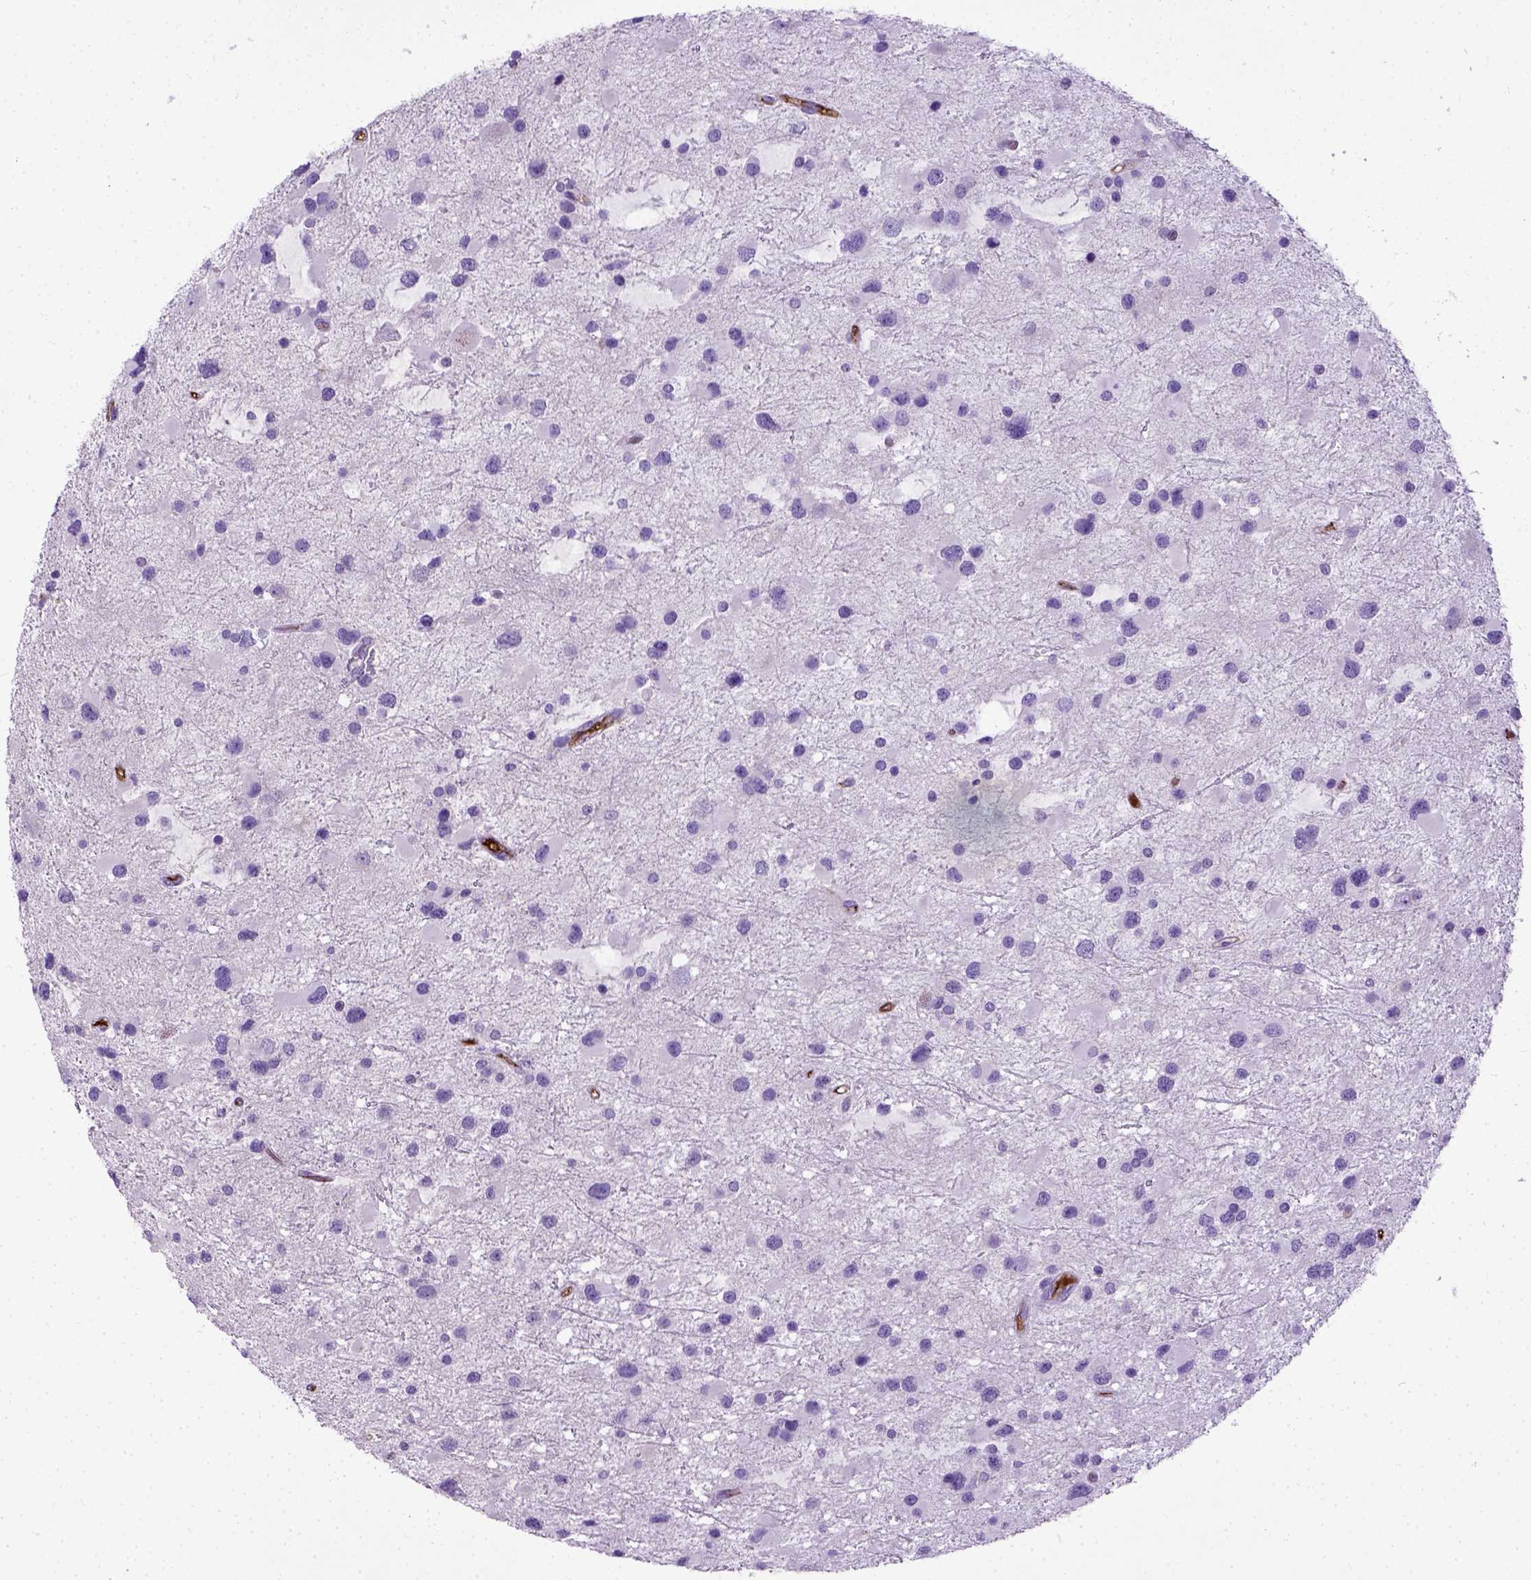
{"staining": {"intensity": "negative", "quantity": "none", "location": "none"}, "tissue": "glioma", "cell_type": "Tumor cells", "image_type": "cancer", "snomed": [{"axis": "morphology", "description": "Glioma, malignant, Low grade"}, {"axis": "topography", "description": "Brain"}], "caption": "Tumor cells show no significant staining in malignant glioma (low-grade).", "gene": "ADAMTS8", "patient": {"sex": "female", "age": 32}}